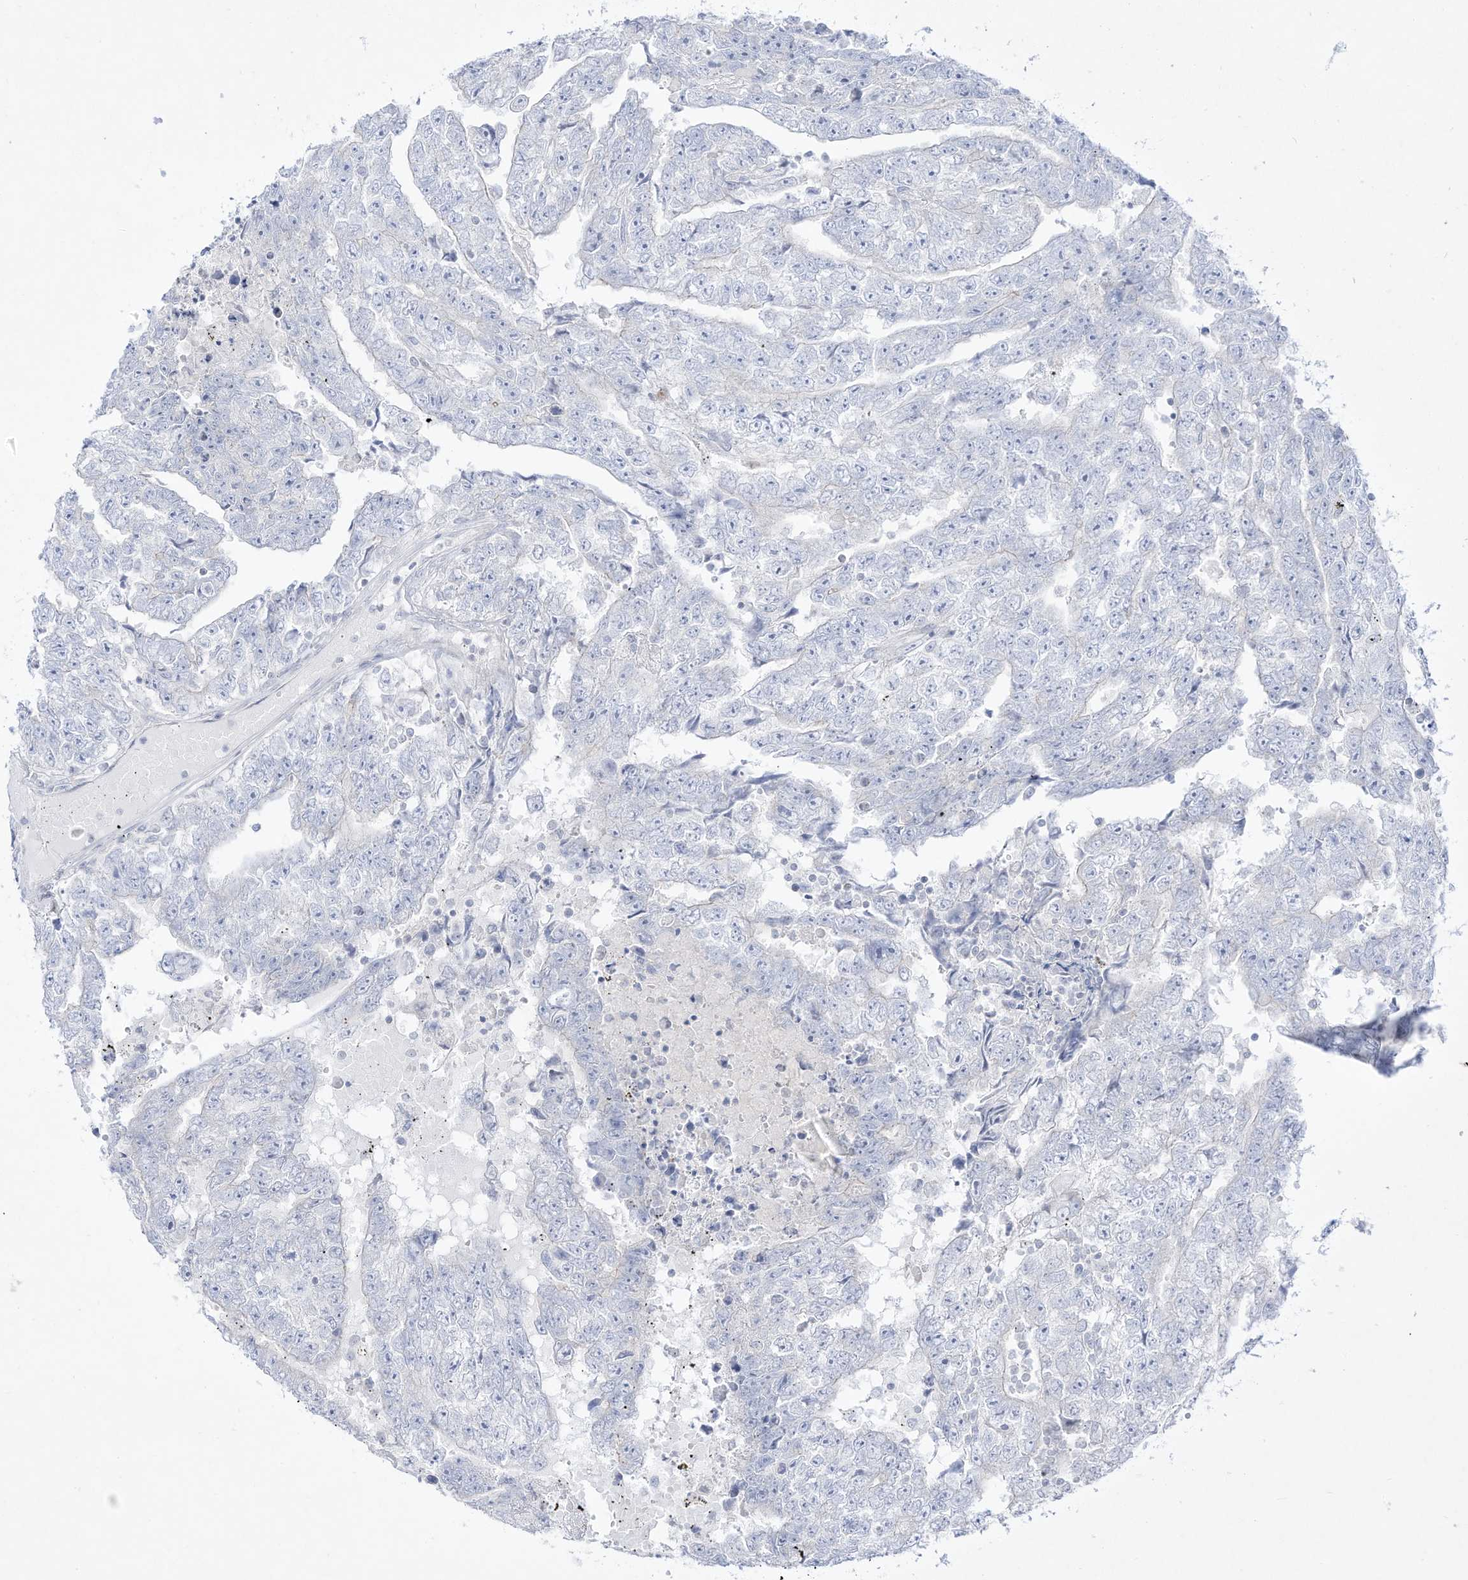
{"staining": {"intensity": "negative", "quantity": "none", "location": "none"}, "tissue": "testis cancer", "cell_type": "Tumor cells", "image_type": "cancer", "snomed": [{"axis": "morphology", "description": "Carcinoma, Embryonal, NOS"}, {"axis": "topography", "description": "Testis"}], "caption": "This micrograph is of embryonal carcinoma (testis) stained with immunohistochemistry to label a protein in brown with the nuclei are counter-stained blue. There is no expression in tumor cells.", "gene": "DMKN", "patient": {"sex": "male", "age": 25}}